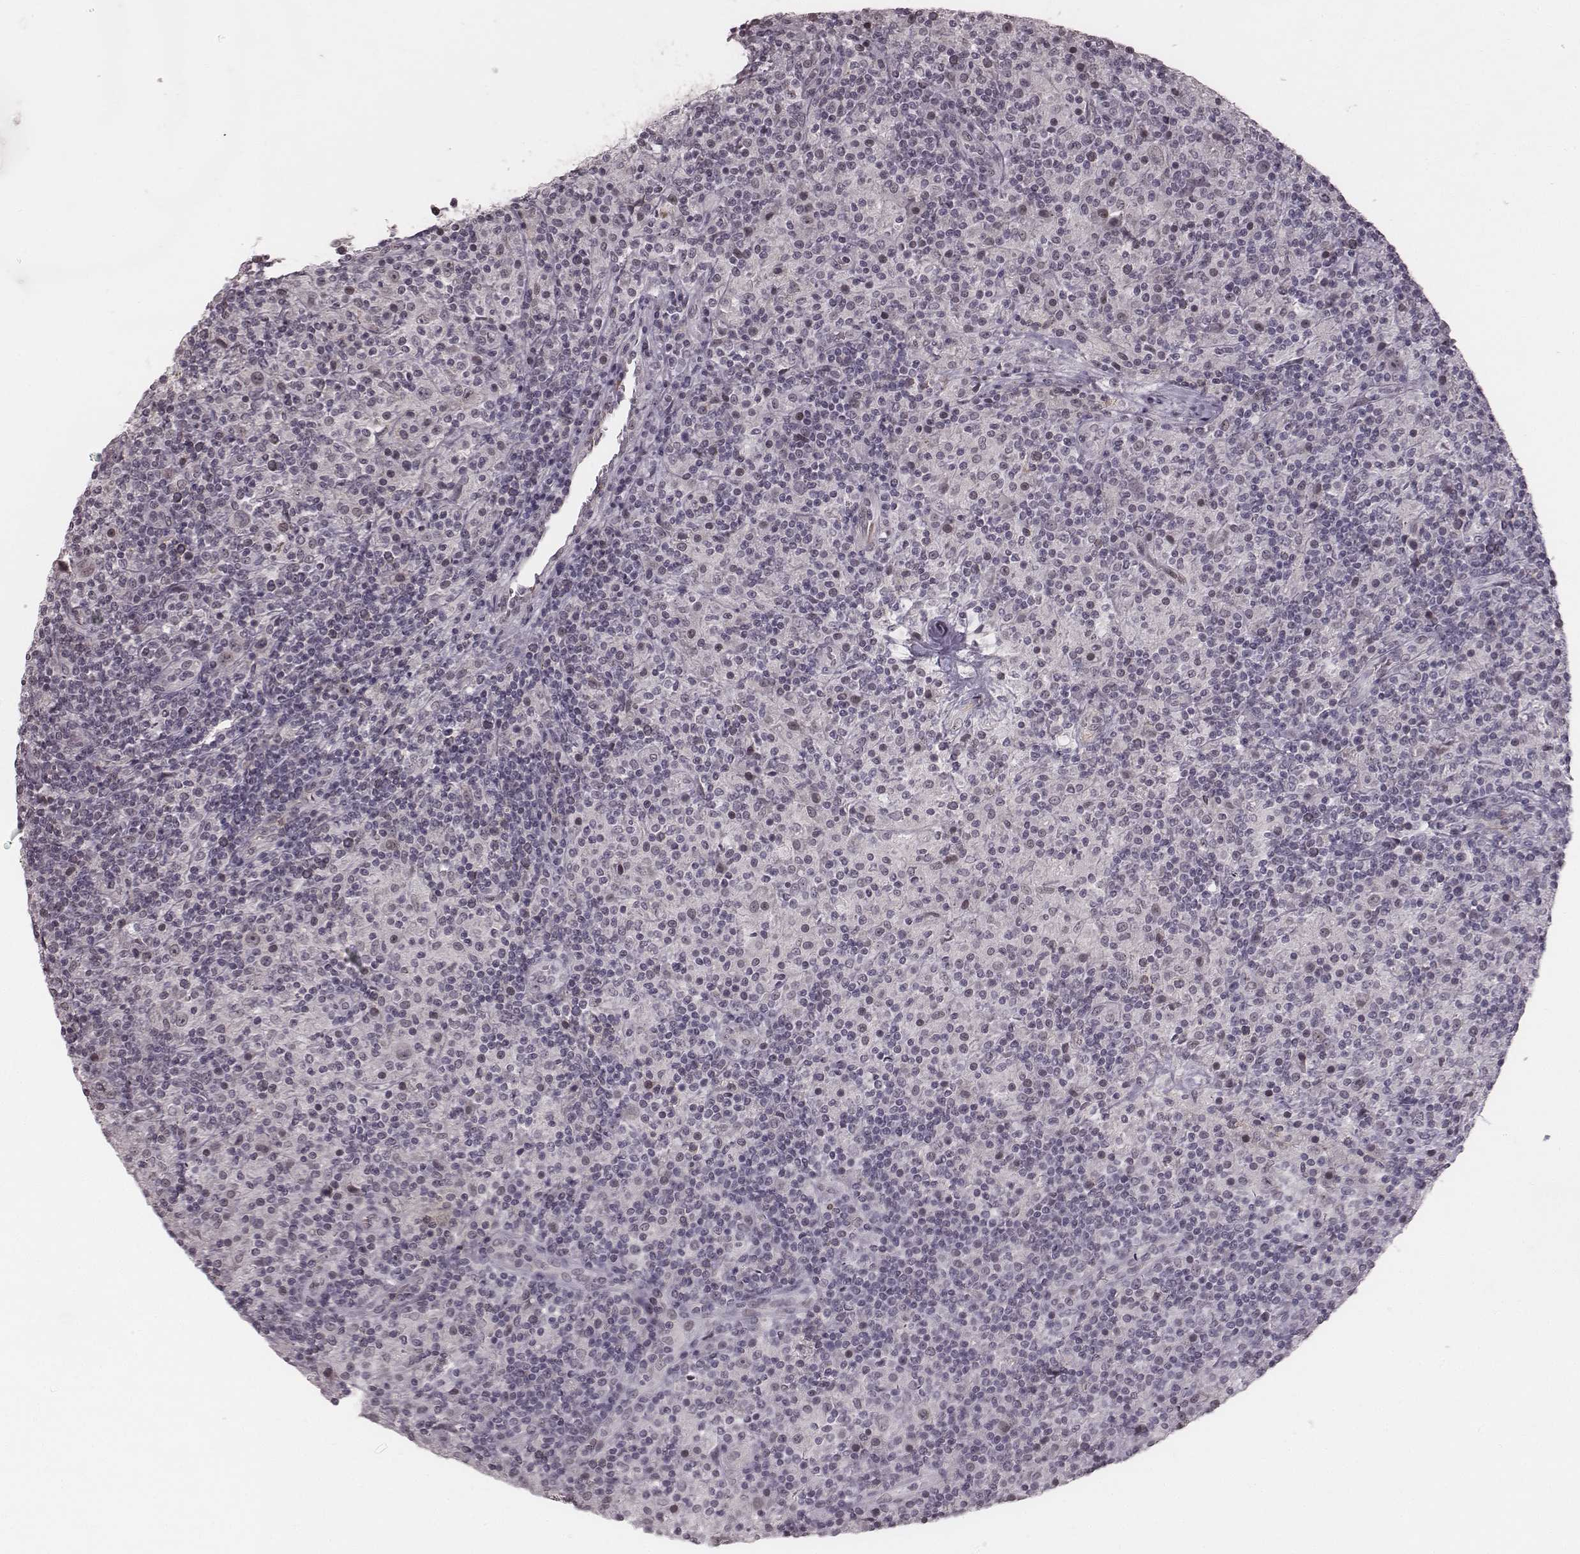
{"staining": {"intensity": "negative", "quantity": "none", "location": "none"}, "tissue": "lymphoma", "cell_type": "Tumor cells", "image_type": "cancer", "snomed": [{"axis": "morphology", "description": "Hodgkin's disease, NOS"}, {"axis": "topography", "description": "Lymph node"}], "caption": "High power microscopy micrograph of an immunohistochemistry micrograph of lymphoma, revealing no significant positivity in tumor cells.", "gene": "RPGRIP1", "patient": {"sex": "male", "age": 70}}